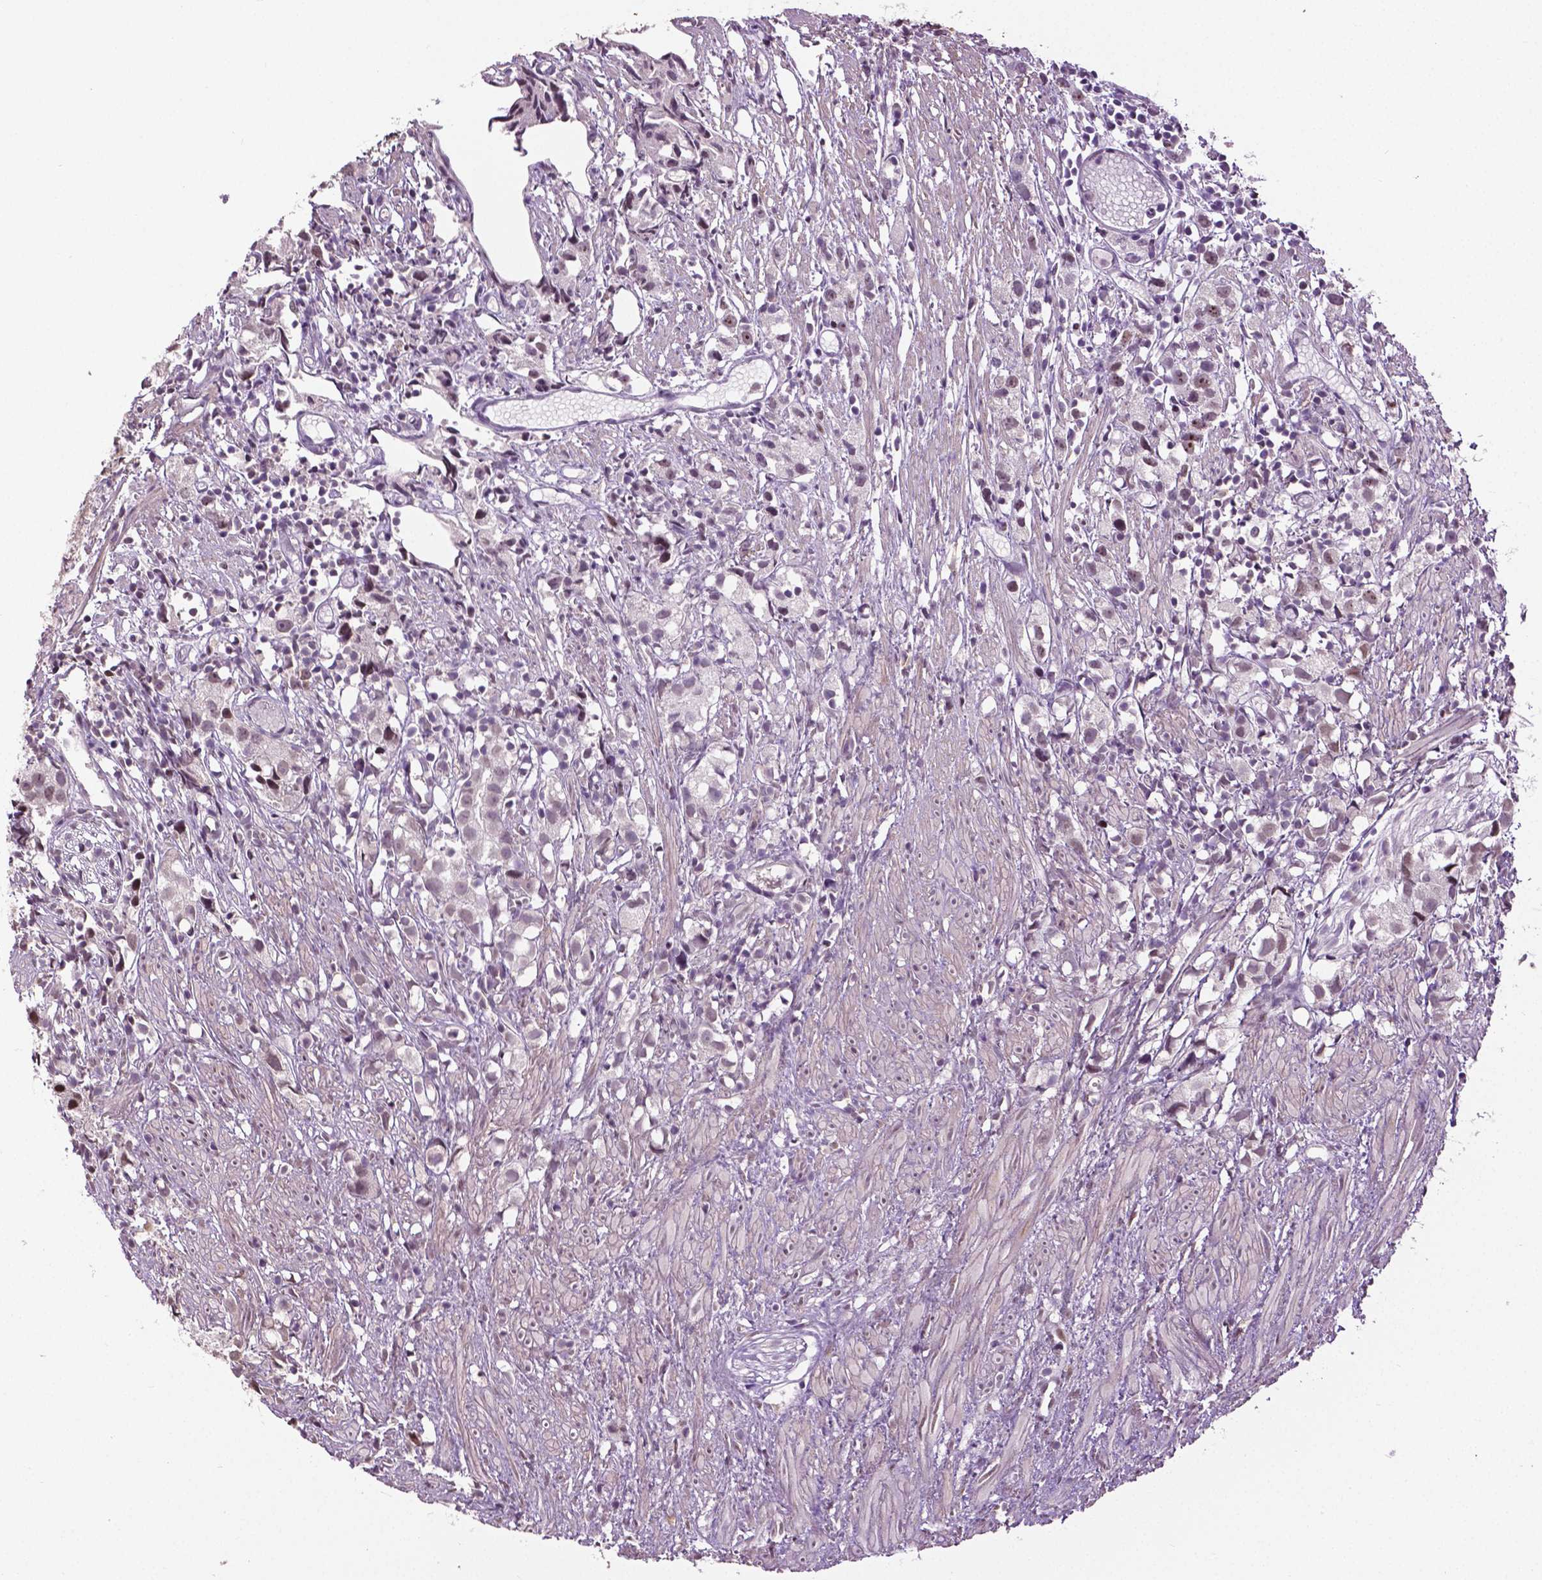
{"staining": {"intensity": "weak", "quantity": "<25%", "location": "nuclear"}, "tissue": "prostate cancer", "cell_type": "Tumor cells", "image_type": "cancer", "snomed": [{"axis": "morphology", "description": "Adenocarcinoma, High grade"}, {"axis": "topography", "description": "Prostate"}], "caption": "Prostate cancer (adenocarcinoma (high-grade)) stained for a protein using IHC displays no staining tumor cells.", "gene": "DLX5", "patient": {"sex": "male", "age": 68}}